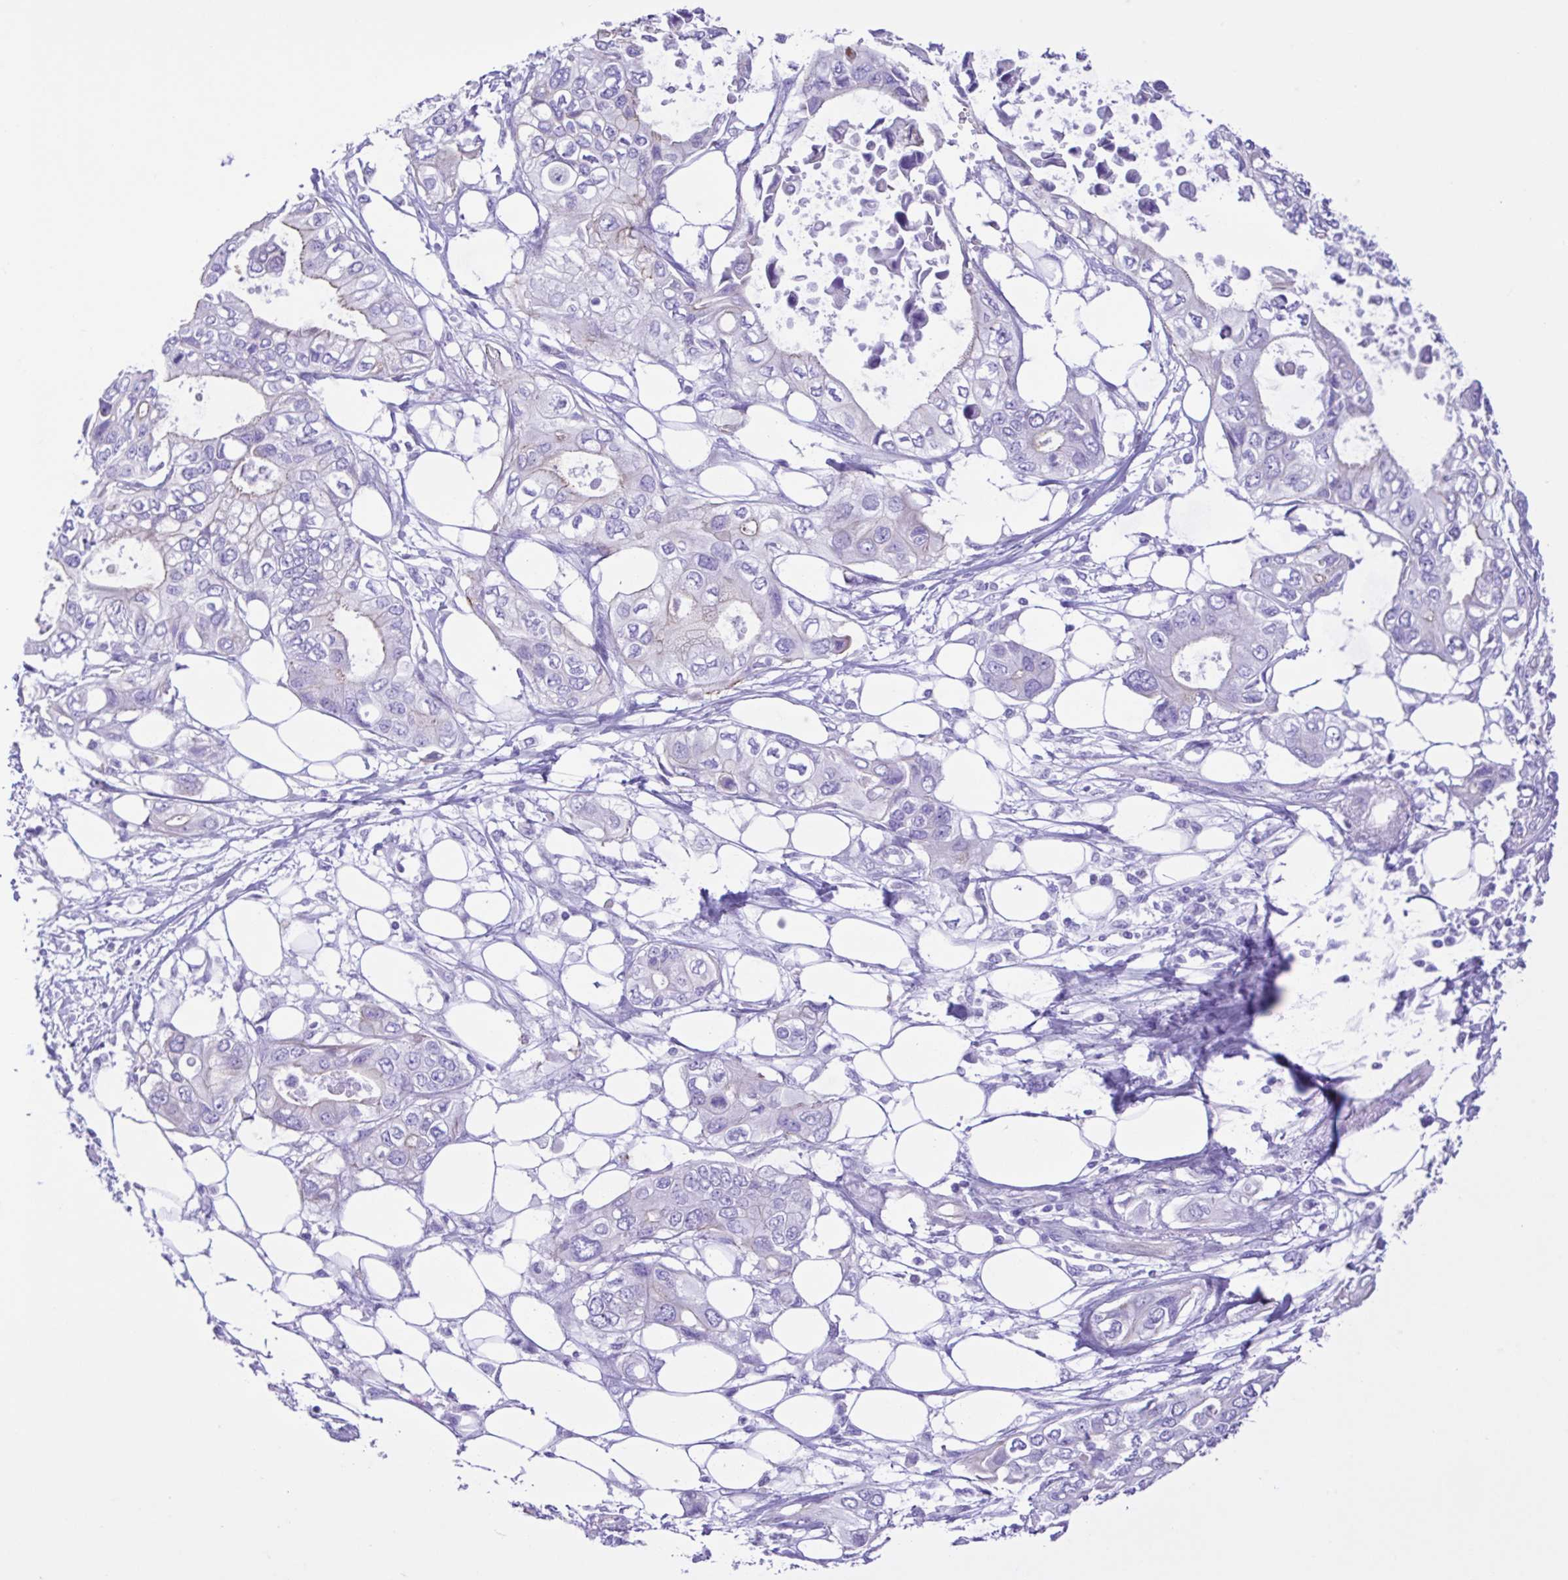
{"staining": {"intensity": "negative", "quantity": "none", "location": "none"}, "tissue": "pancreatic cancer", "cell_type": "Tumor cells", "image_type": "cancer", "snomed": [{"axis": "morphology", "description": "Adenocarcinoma, NOS"}, {"axis": "topography", "description": "Pancreas"}], "caption": "Histopathology image shows no significant protein expression in tumor cells of pancreatic cancer.", "gene": "CYP11A1", "patient": {"sex": "female", "age": 63}}